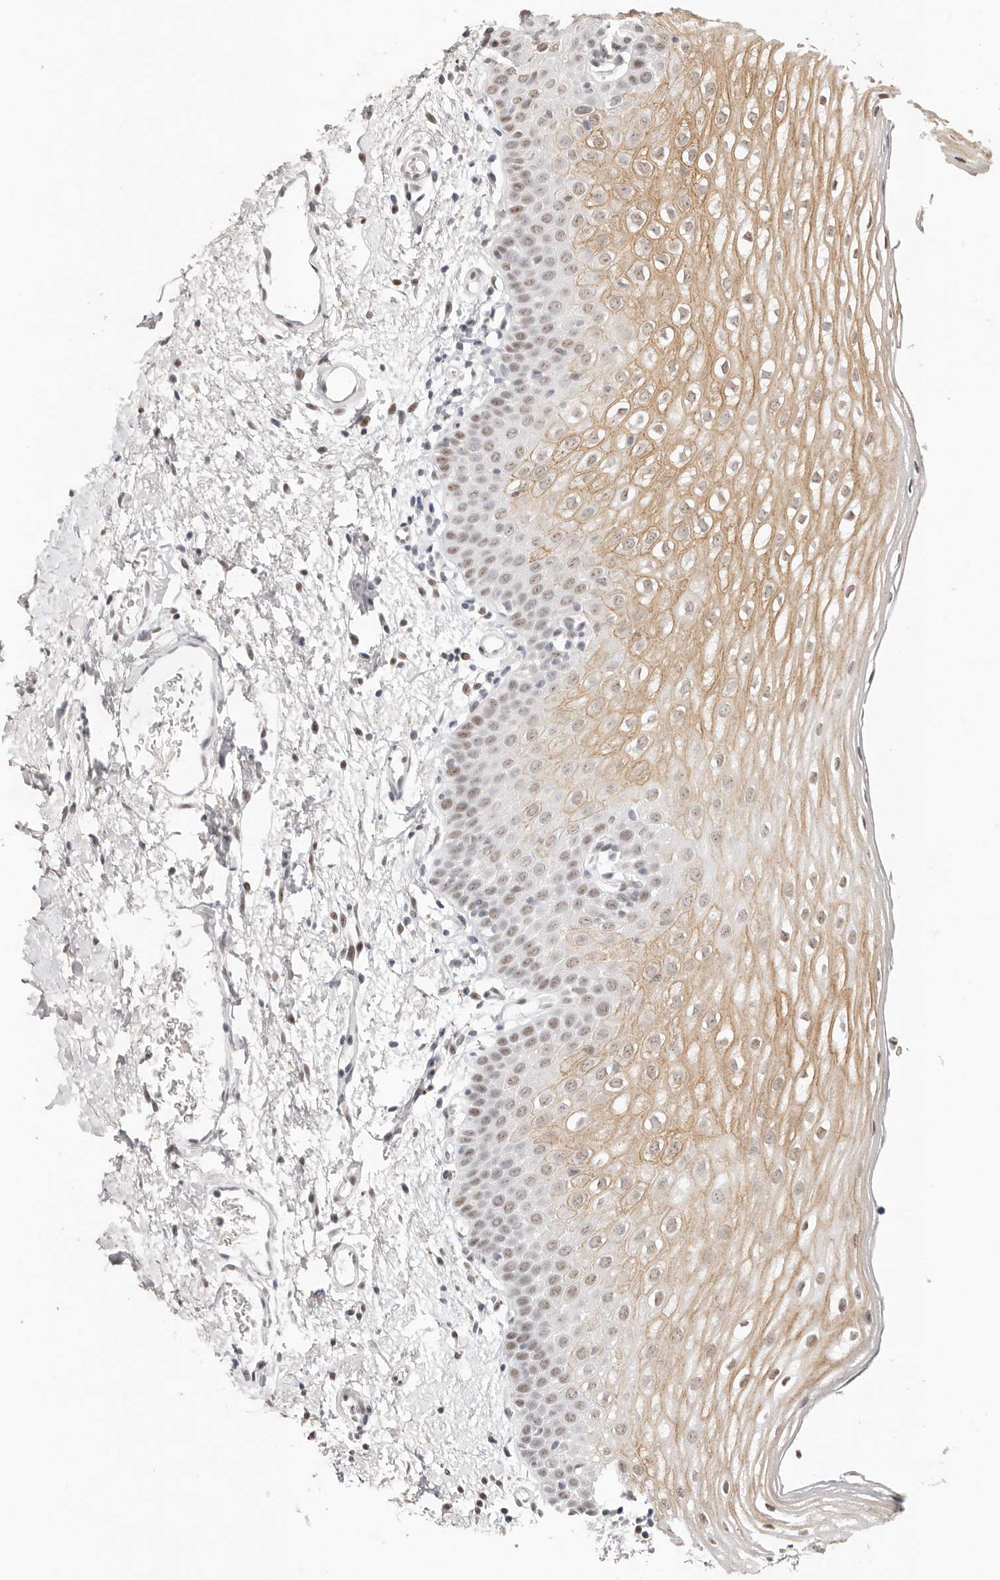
{"staining": {"intensity": "moderate", "quantity": ">75%", "location": "cytoplasmic/membranous,nuclear"}, "tissue": "oral mucosa", "cell_type": "Squamous epithelial cells", "image_type": "normal", "snomed": [{"axis": "morphology", "description": "Normal tissue, NOS"}, {"axis": "topography", "description": "Oral tissue"}], "caption": "A brown stain highlights moderate cytoplasmic/membranous,nuclear staining of a protein in squamous epithelial cells of benign oral mucosa.", "gene": "LARP7", "patient": {"sex": "female", "age": 56}}